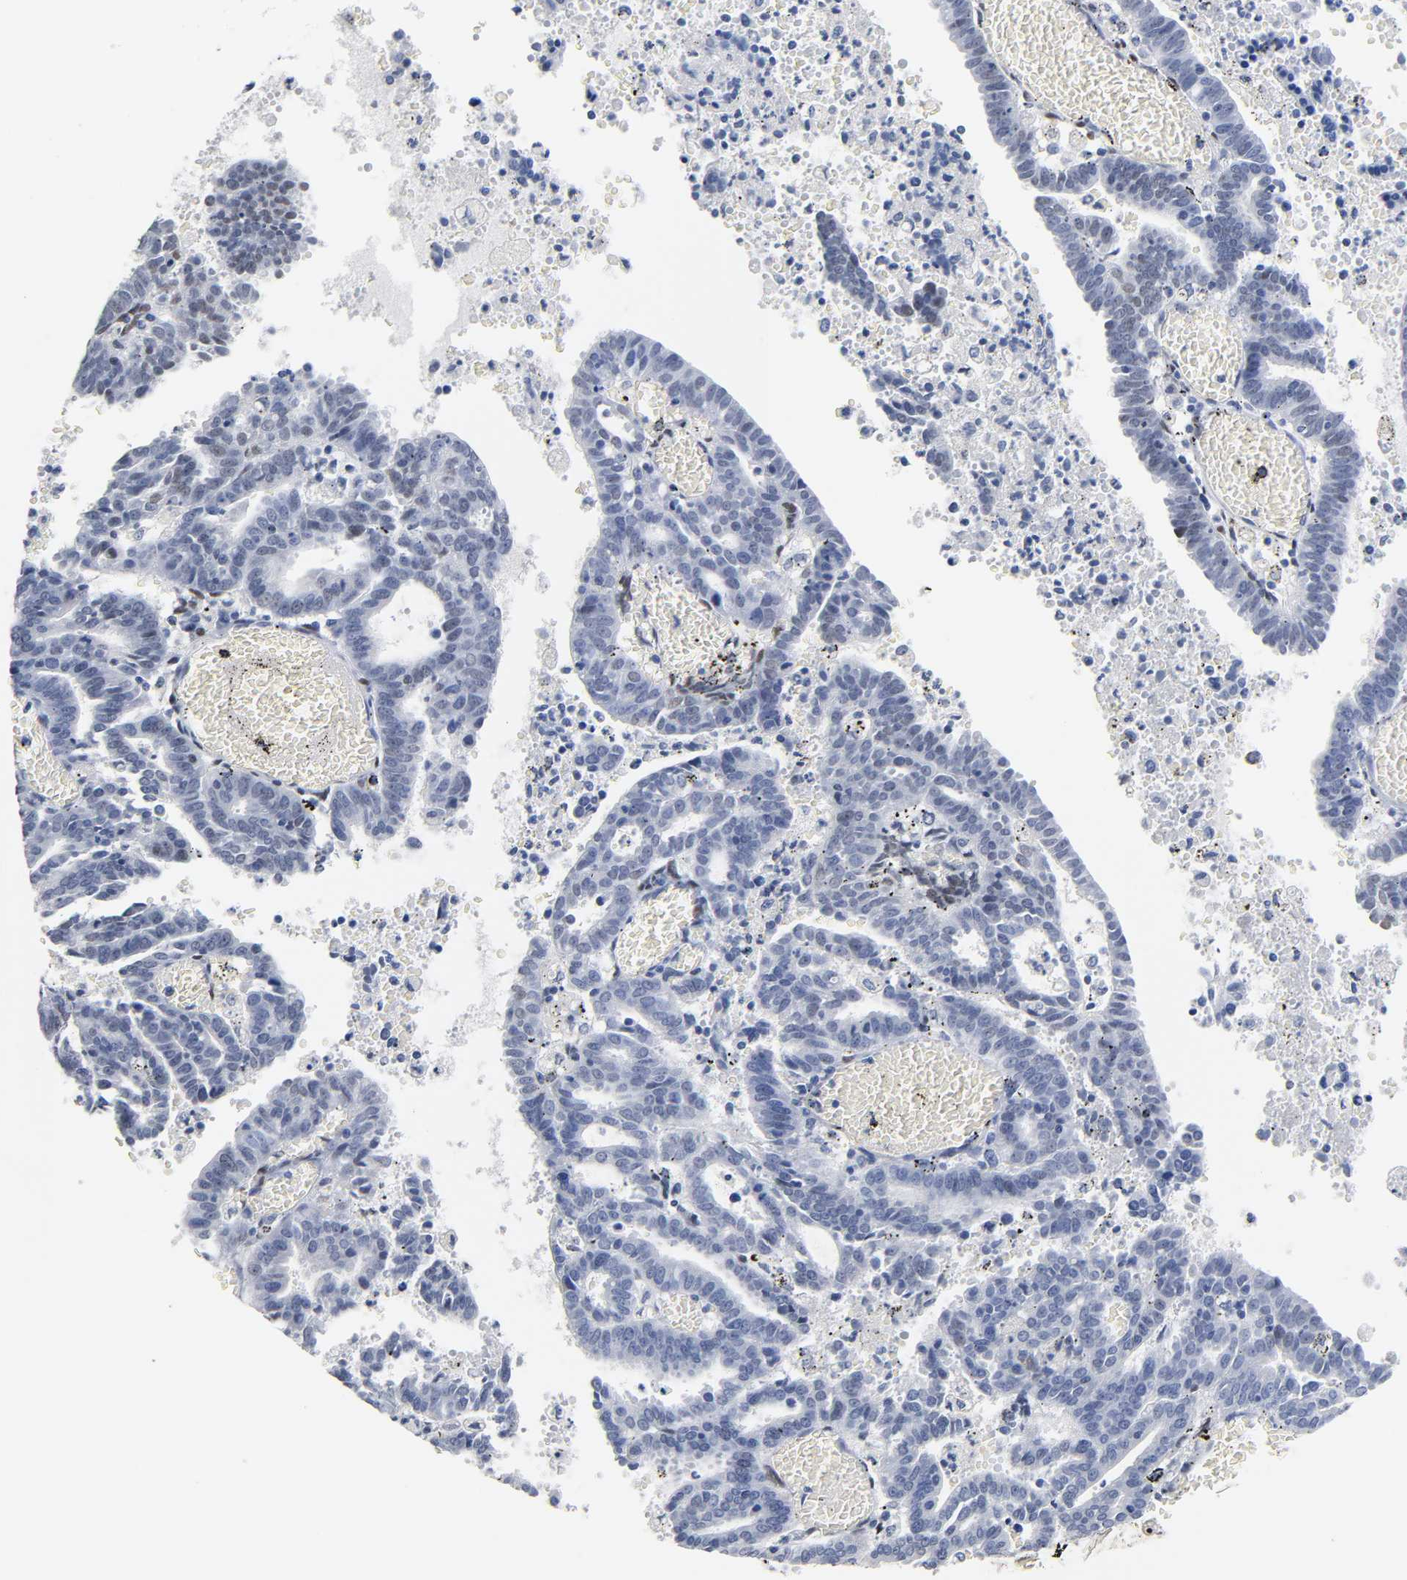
{"staining": {"intensity": "weak", "quantity": "25%-75%", "location": "nuclear"}, "tissue": "endometrial cancer", "cell_type": "Tumor cells", "image_type": "cancer", "snomed": [{"axis": "morphology", "description": "Adenocarcinoma, NOS"}, {"axis": "topography", "description": "Uterus"}], "caption": "This is a micrograph of immunohistochemistry staining of endometrial adenocarcinoma, which shows weak positivity in the nuclear of tumor cells.", "gene": "NAB2", "patient": {"sex": "female", "age": 83}}